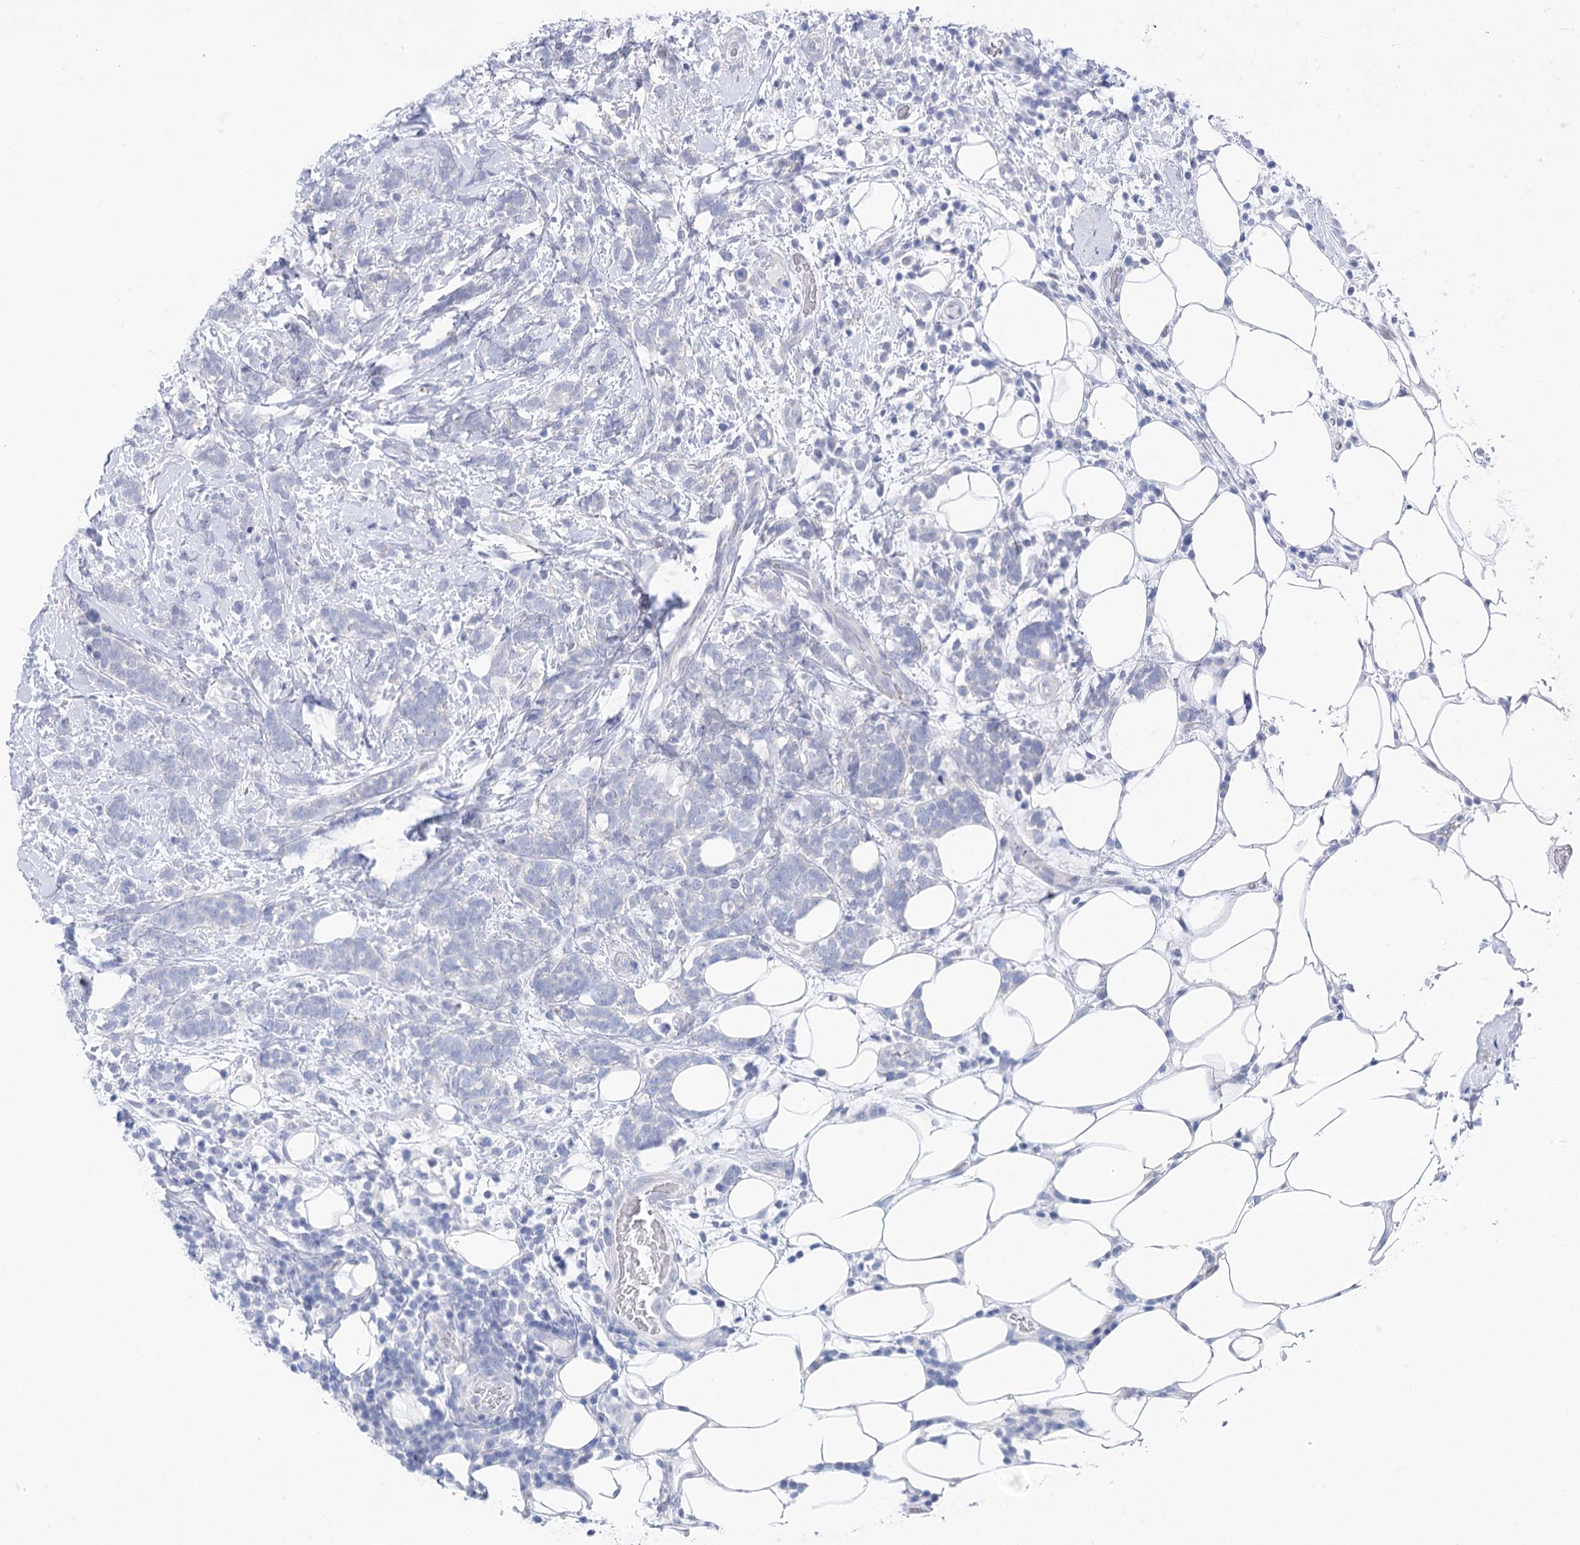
{"staining": {"intensity": "negative", "quantity": "none", "location": "none"}, "tissue": "breast cancer", "cell_type": "Tumor cells", "image_type": "cancer", "snomed": [{"axis": "morphology", "description": "Lobular carcinoma"}, {"axis": "topography", "description": "Breast"}], "caption": "The immunohistochemistry (IHC) histopathology image has no significant expression in tumor cells of breast cancer (lobular carcinoma) tissue.", "gene": "LALBA", "patient": {"sex": "female", "age": 58}}